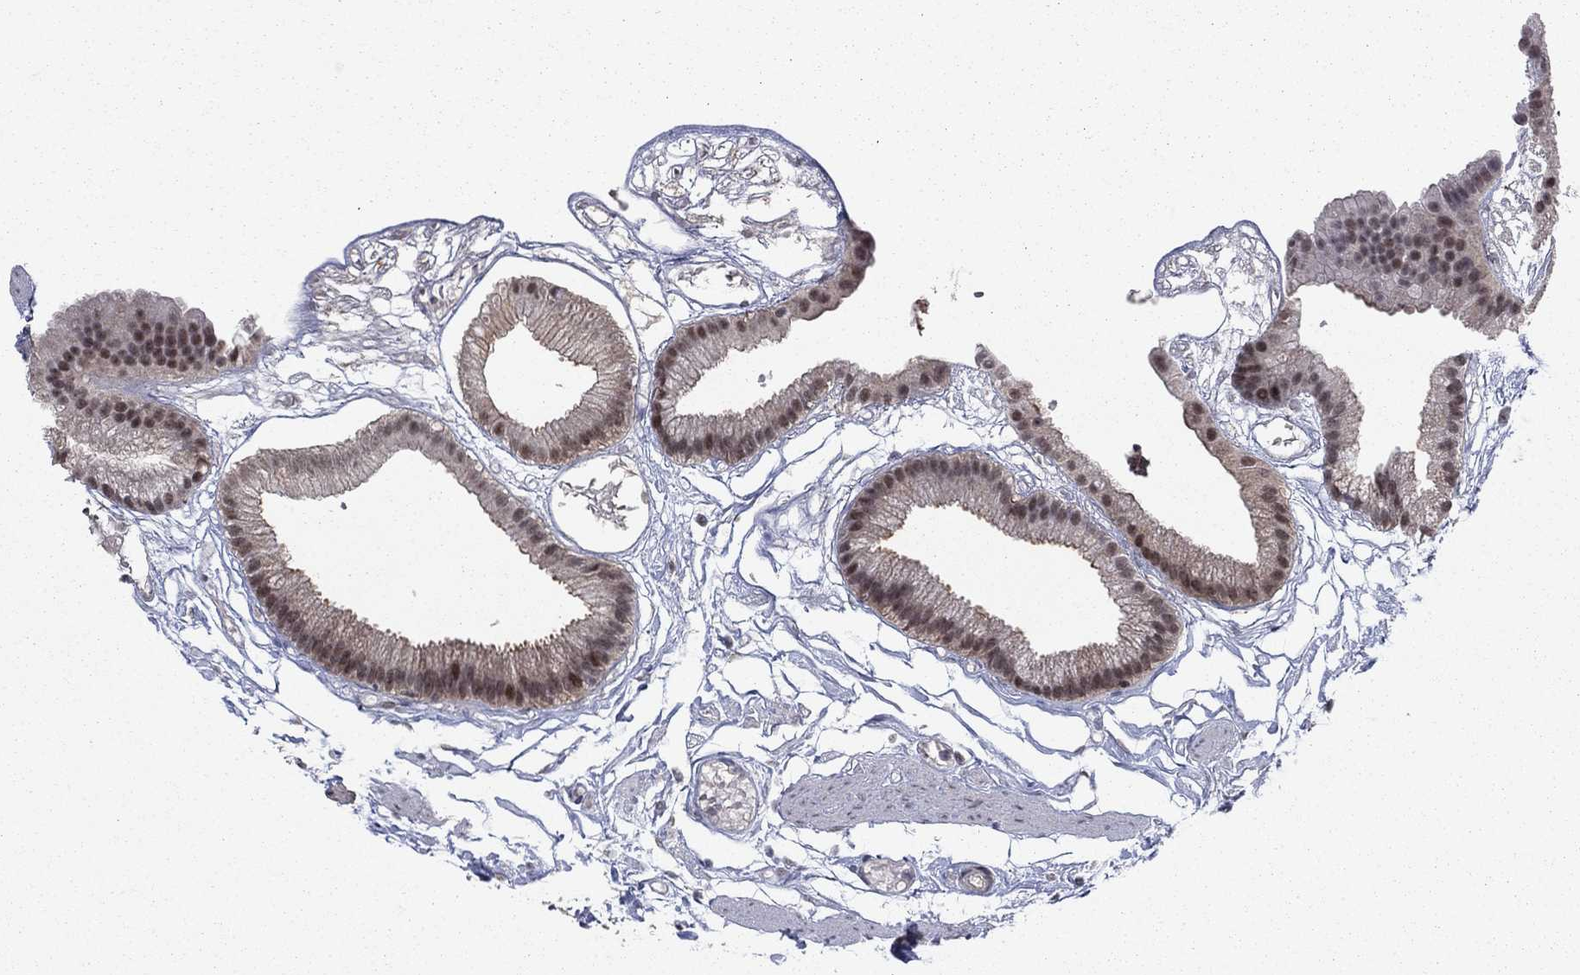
{"staining": {"intensity": "weak", "quantity": "25%-75%", "location": "cytoplasmic/membranous,nuclear"}, "tissue": "gallbladder", "cell_type": "Glandular cells", "image_type": "normal", "snomed": [{"axis": "morphology", "description": "Normal tissue, NOS"}, {"axis": "topography", "description": "Gallbladder"}], "caption": "Immunohistochemistry micrograph of benign human gallbladder stained for a protein (brown), which reveals low levels of weak cytoplasmic/membranous,nuclear staining in about 25%-75% of glandular cells.", "gene": "PSMC1", "patient": {"sex": "female", "age": 45}}